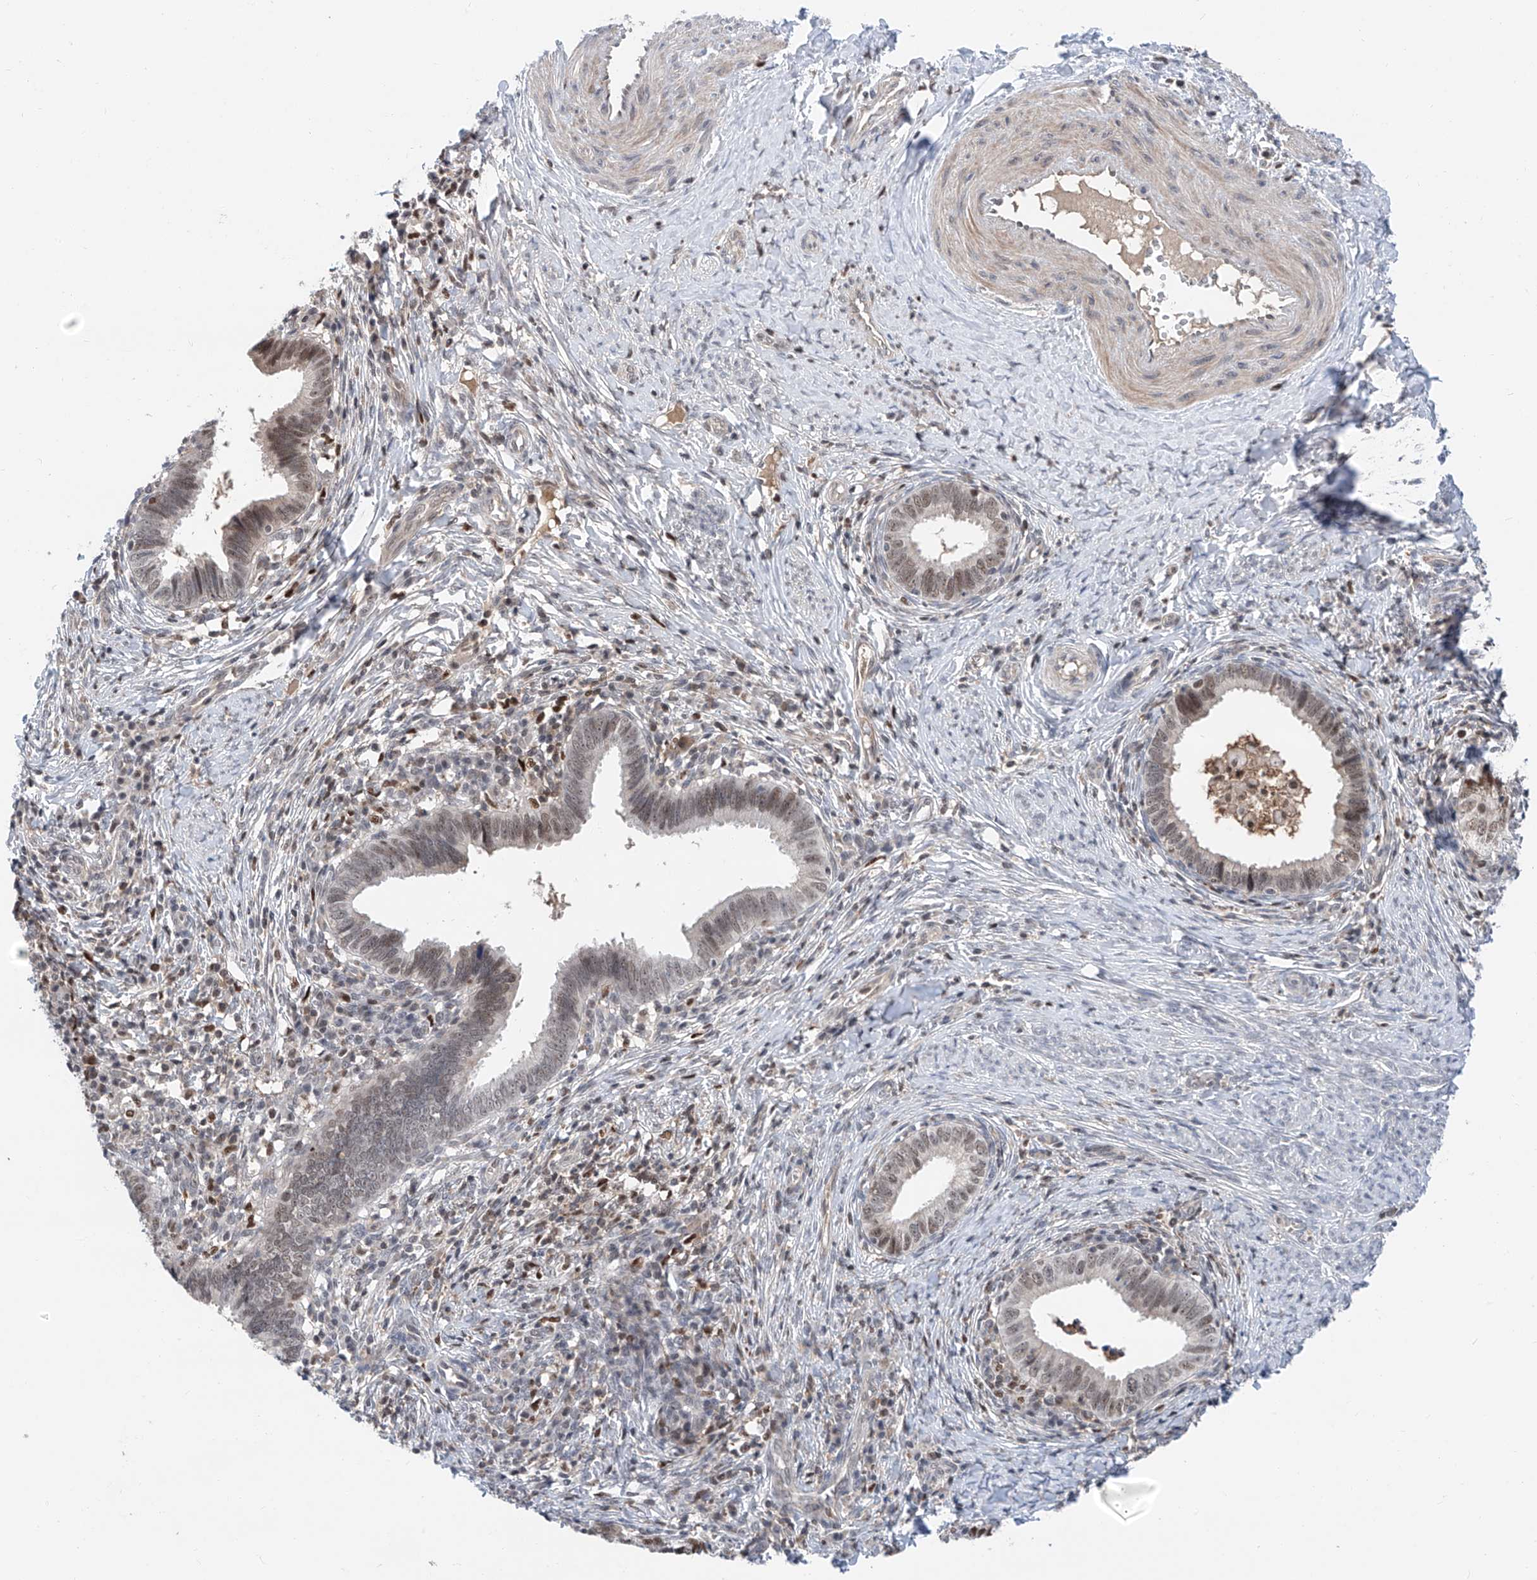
{"staining": {"intensity": "moderate", "quantity": "<25%", "location": "nuclear"}, "tissue": "cervical cancer", "cell_type": "Tumor cells", "image_type": "cancer", "snomed": [{"axis": "morphology", "description": "Adenocarcinoma, NOS"}, {"axis": "topography", "description": "Cervix"}], "caption": "Adenocarcinoma (cervical) stained with immunohistochemistry reveals moderate nuclear positivity in about <25% of tumor cells. (Stains: DAB in brown, nuclei in blue, Microscopy: brightfield microscopy at high magnification).", "gene": "SNRNP200", "patient": {"sex": "female", "age": 36}}